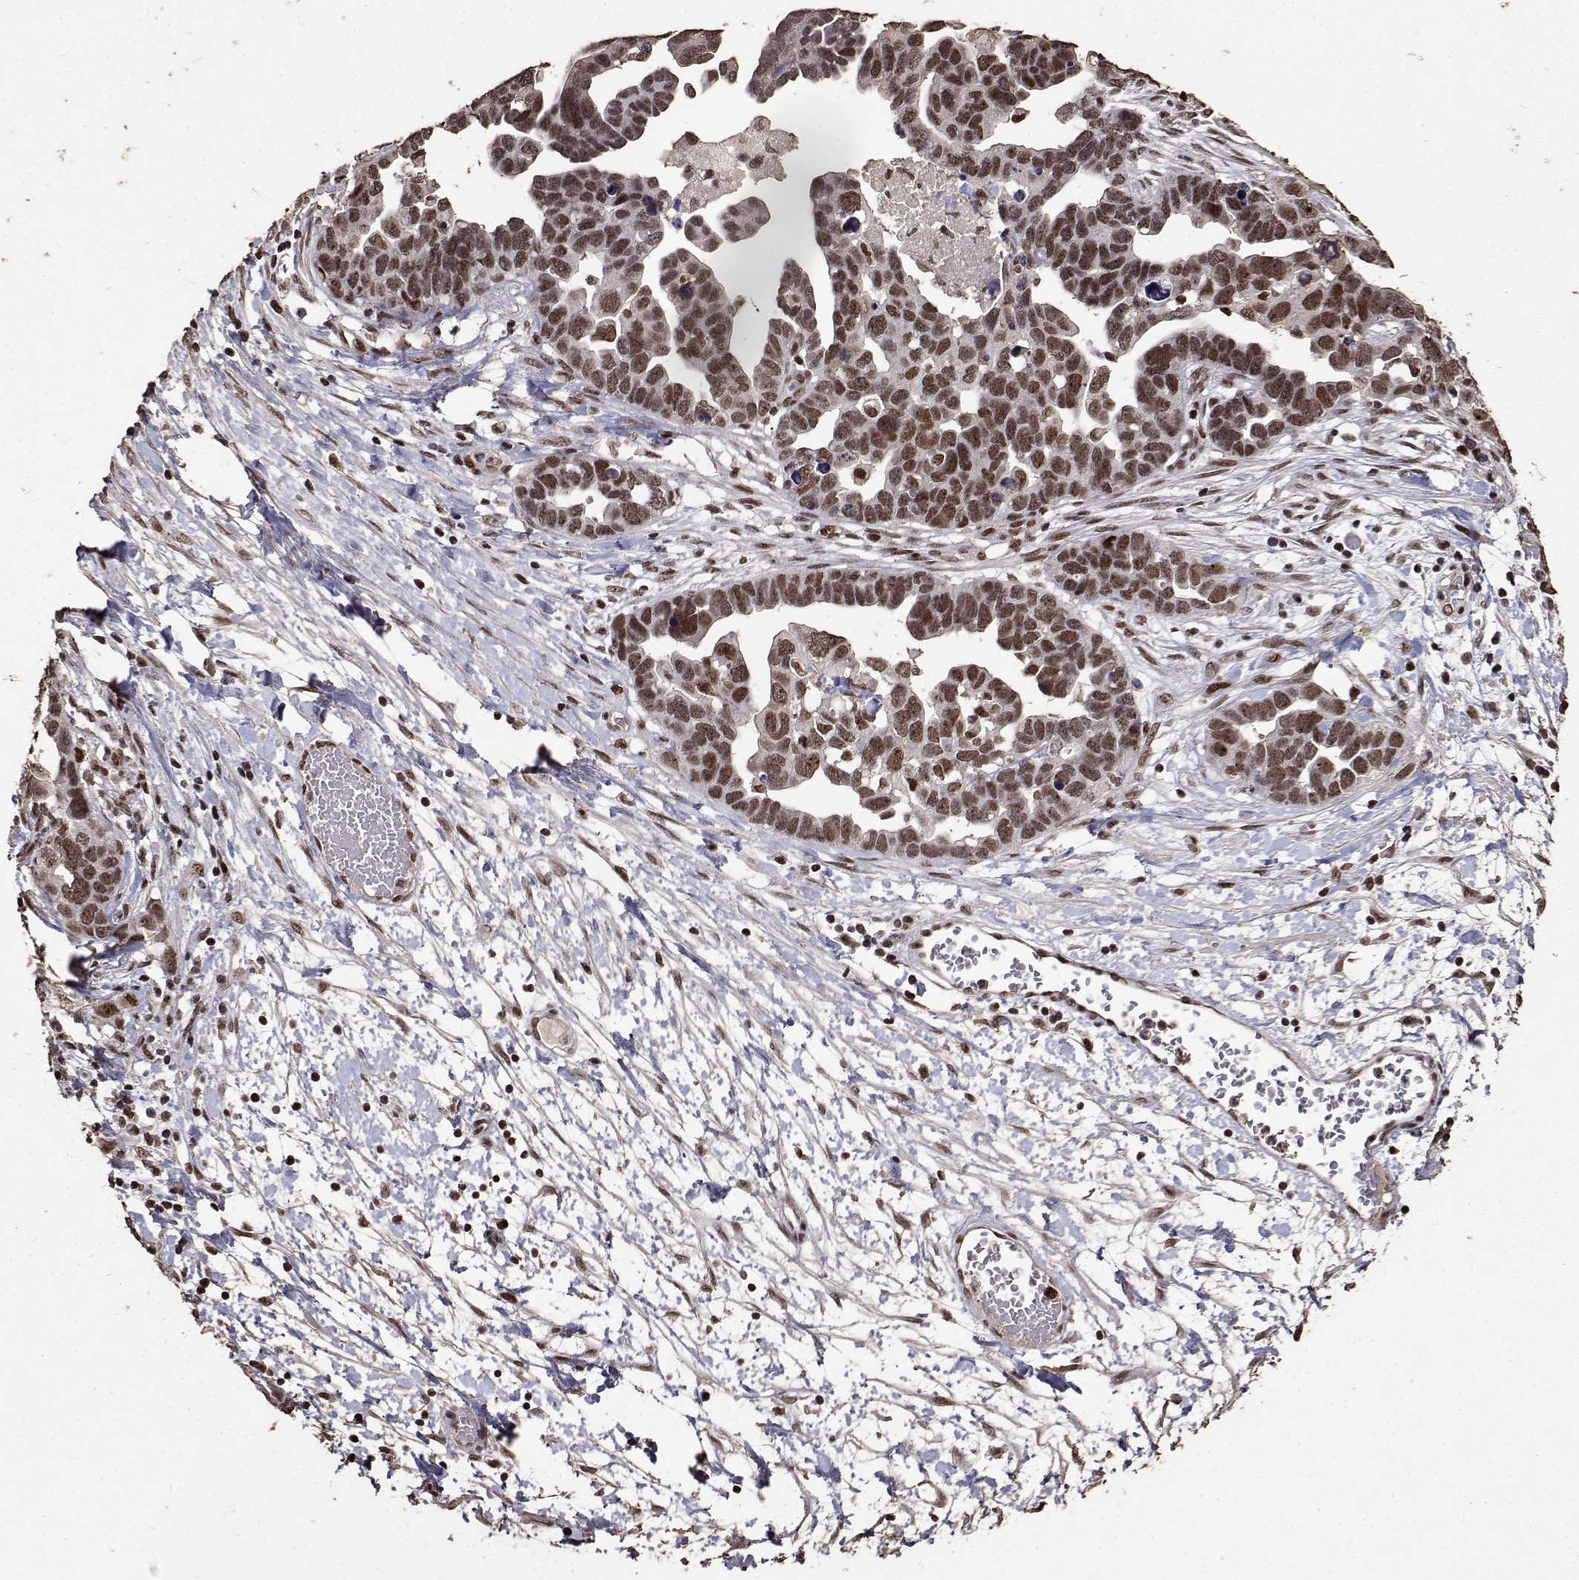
{"staining": {"intensity": "moderate", "quantity": ">75%", "location": "nuclear"}, "tissue": "ovarian cancer", "cell_type": "Tumor cells", "image_type": "cancer", "snomed": [{"axis": "morphology", "description": "Cystadenocarcinoma, serous, NOS"}, {"axis": "topography", "description": "Ovary"}], "caption": "Serous cystadenocarcinoma (ovarian) stained with a brown dye displays moderate nuclear positive positivity in approximately >75% of tumor cells.", "gene": "TOE1", "patient": {"sex": "female", "age": 54}}